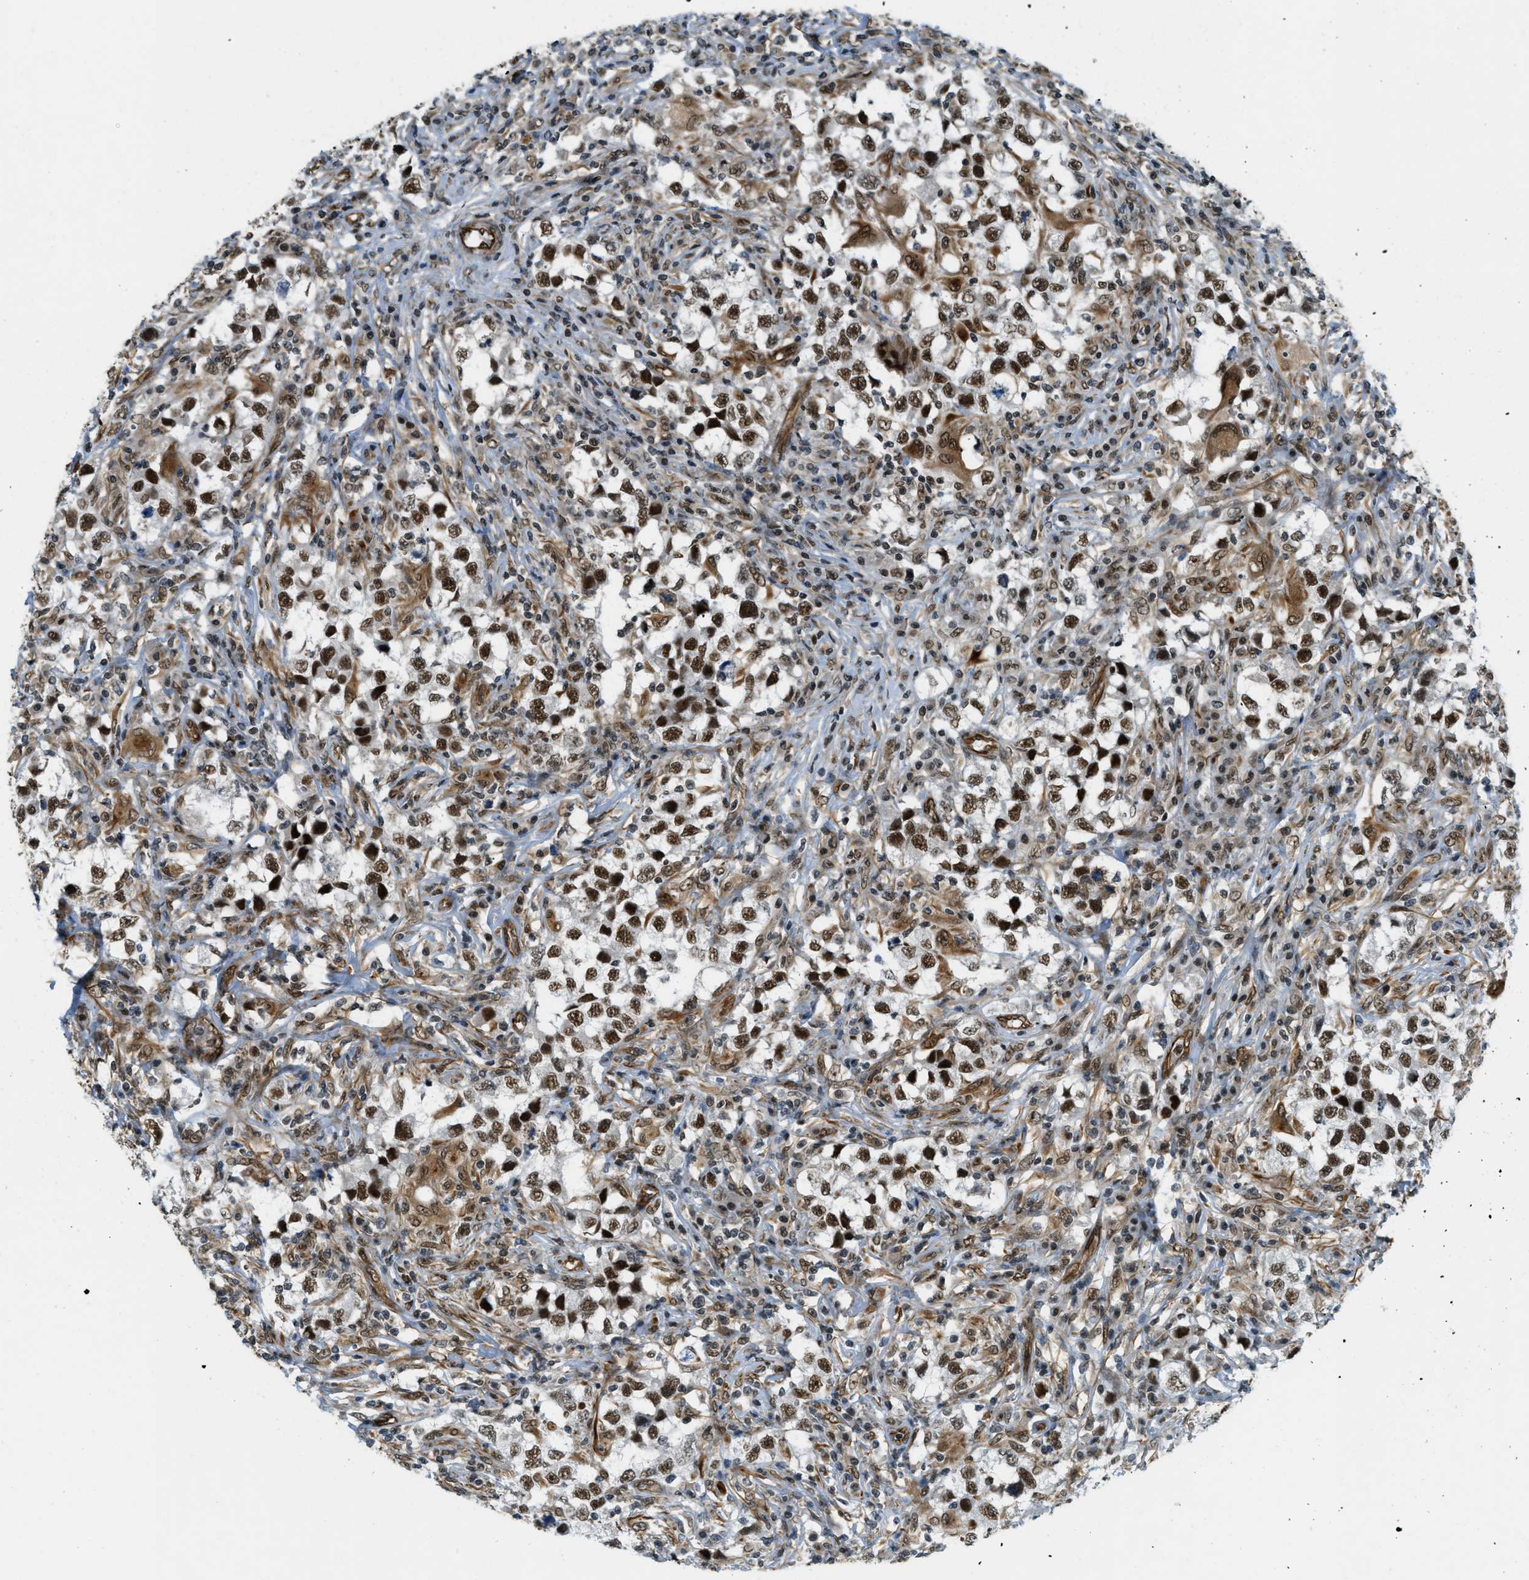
{"staining": {"intensity": "strong", "quantity": ">75%", "location": "nuclear"}, "tissue": "testis cancer", "cell_type": "Tumor cells", "image_type": "cancer", "snomed": [{"axis": "morphology", "description": "Carcinoma, Embryonal, NOS"}, {"axis": "topography", "description": "Testis"}], "caption": "A brown stain highlights strong nuclear expression of a protein in testis cancer tumor cells.", "gene": "ZFR", "patient": {"sex": "male", "age": 21}}